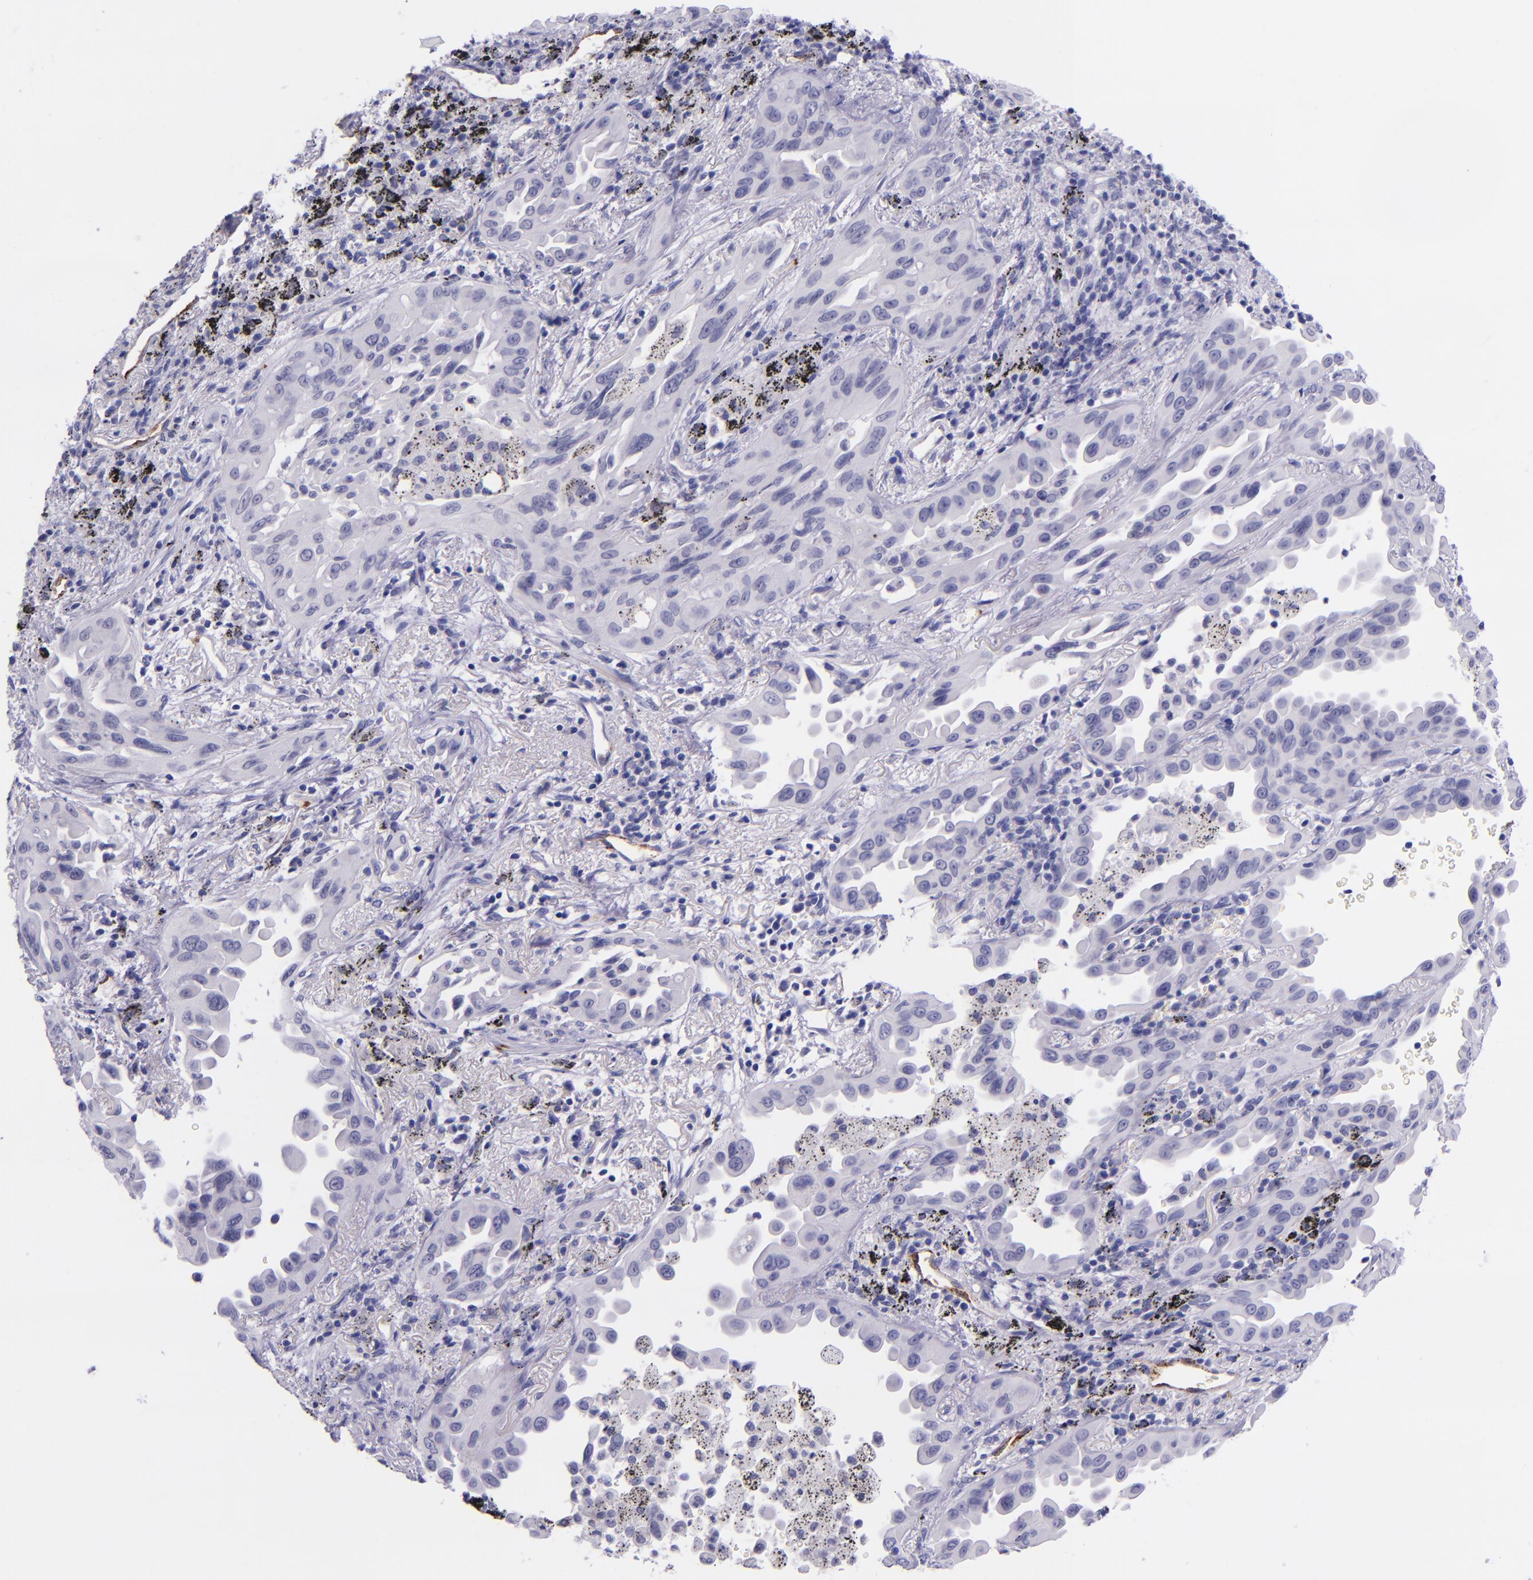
{"staining": {"intensity": "negative", "quantity": "none", "location": "none"}, "tissue": "lung cancer", "cell_type": "Tumor cells", "image_type": "cancer", "snomed": [{"axis": "morphology", "description": "Adenocarcinoma, NOS"}, {"axis": "topography", "description": "Lung"}], "caption": "This is an immunohistochemistry (IHC) histopathology image of adenocarcinoma (lung). There is no staining in tumor cells.", "gene": "SELE", "patient": {"sex": "male", "age": 68}}